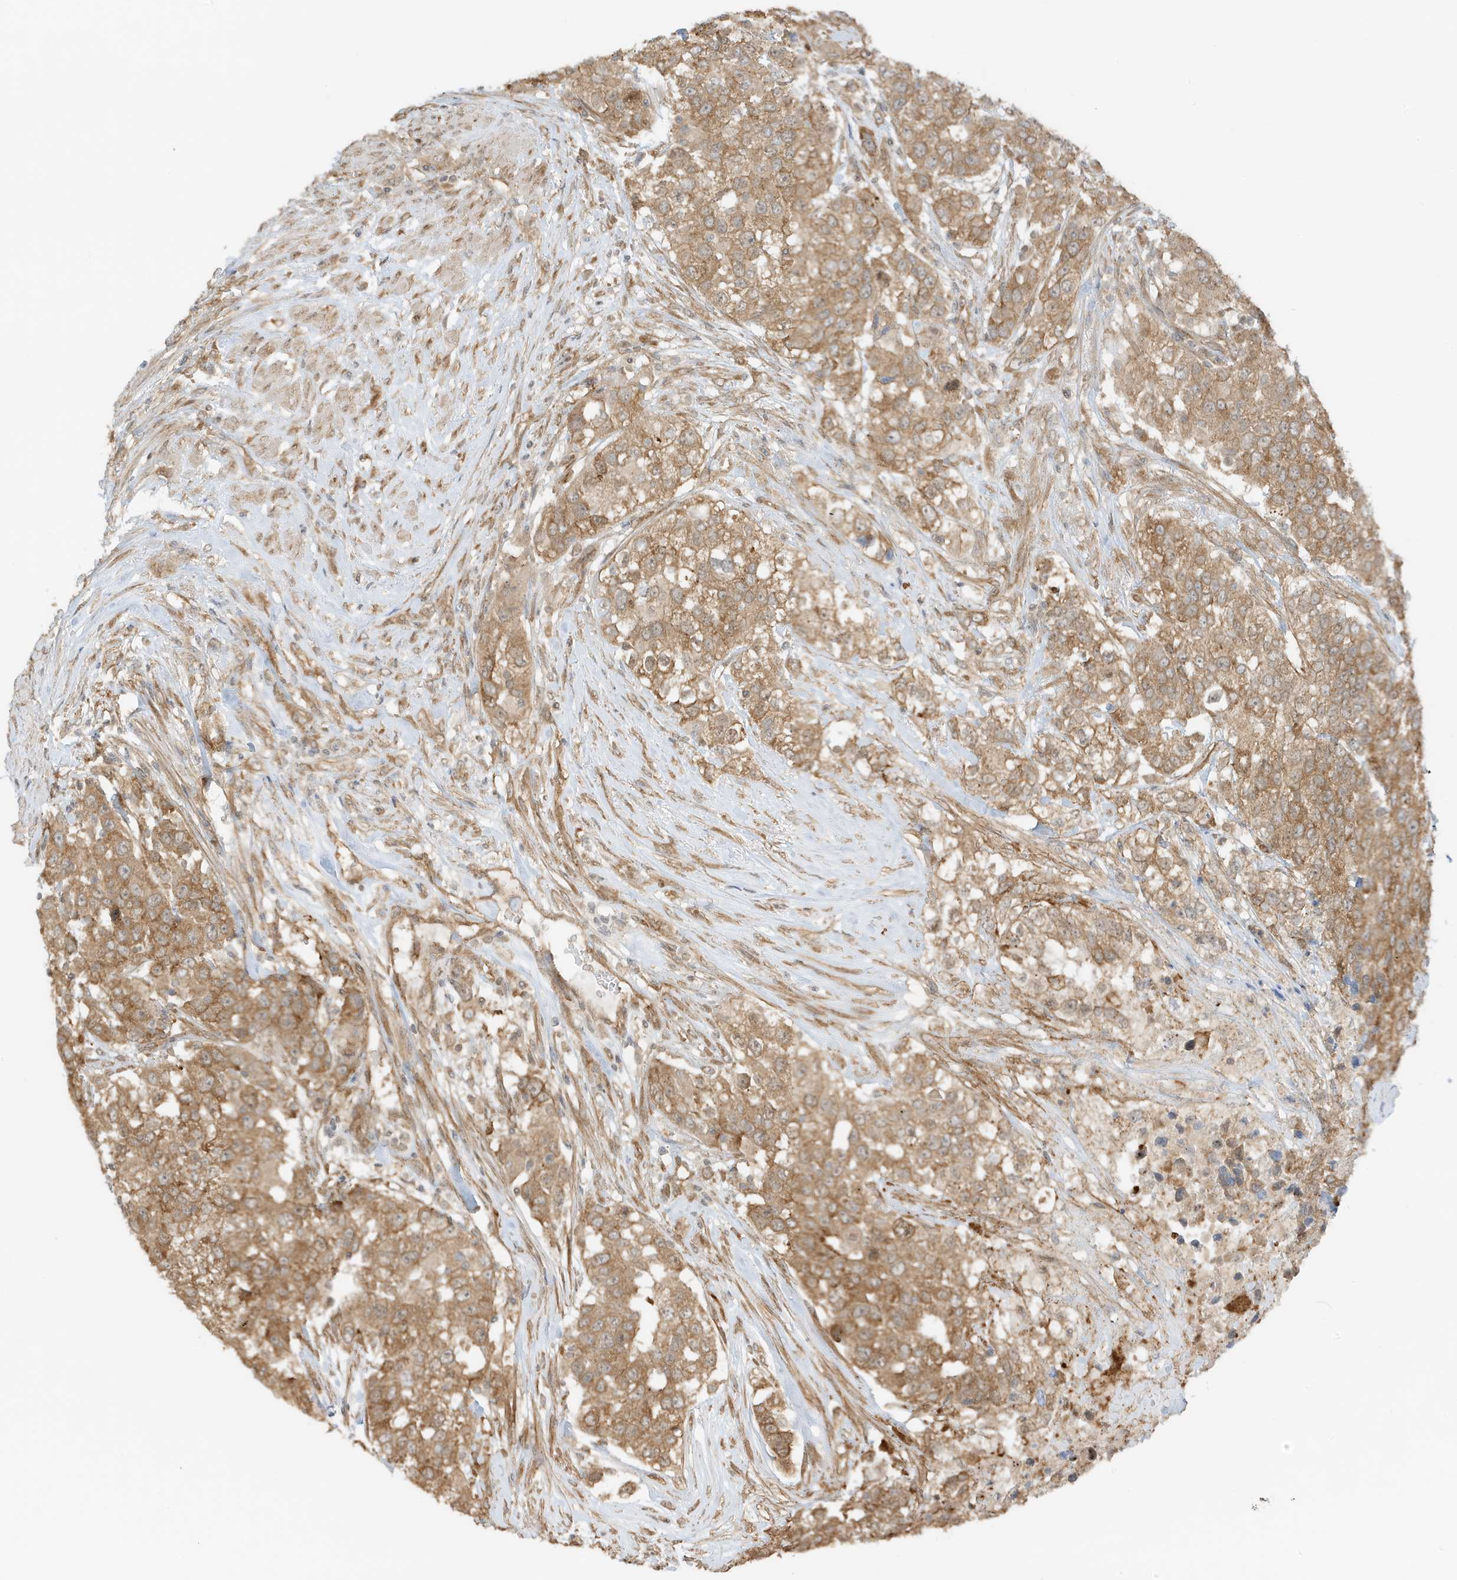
{"staining": {"intensity": "moderate", "quantity": ">75%", "location": "cytoplasmic/membranous"}, "tissue": "urothelial cancer", "cell_type": "Tumor cells", "image_type": "cancer", "snomed": [{"axis": "morphology", "description": "Urothelial carcinoma, High grade"}, {"axis": "topography", "description": "Urinary bladder"}], "caption": "Immunohistochemistry (DAB) staining of human urothelial cancer reveals moderate cytoplasmic/membranous protein positivity in approximately >75% of tumor cells. (DAB (3,3'-diaminobenzidine) = brown stain, brightfield microscopy at high magnification).", "gene": "UBAP2L", "patient": {"sex": "female", "age": 80}}